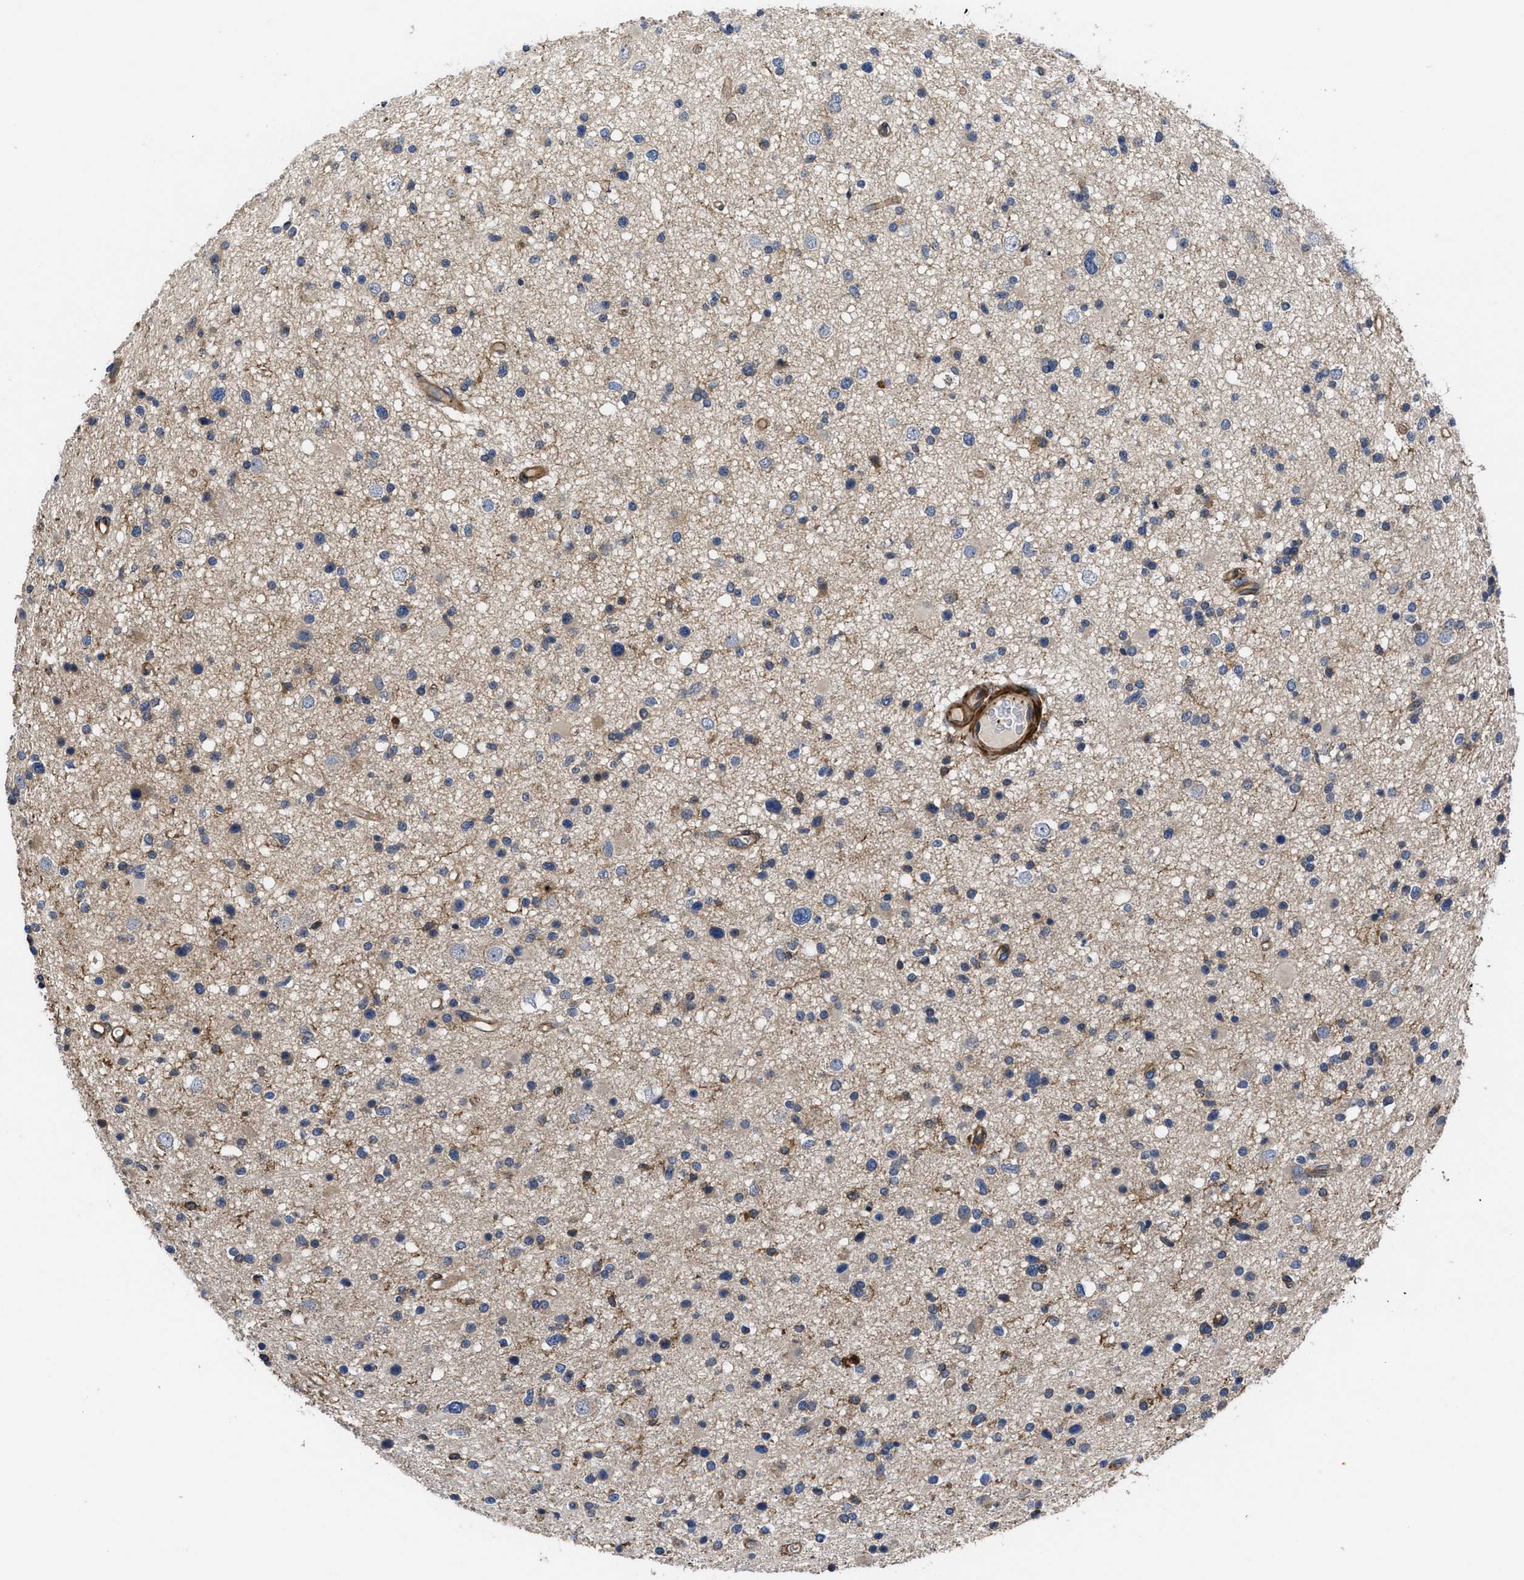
{"staining": {"intensity": "weak", "quantity": "<25%", "location": "cytoplasmic/membranous"}, "tissue": "glioma", "cell_type": "Tumor cells", "image_type": "cancer", "snomed": [{"axis": "morphology", "description": "Glioma, malignant, High grade"}, {"axis": "topography", "description": "Brain"}], "caption": "Glioma was stained to show a protein in brown. There is no significant staining in tumor cells.", "gene": "SCUBE2", "patient": {"sex": "male", "age": 33}}